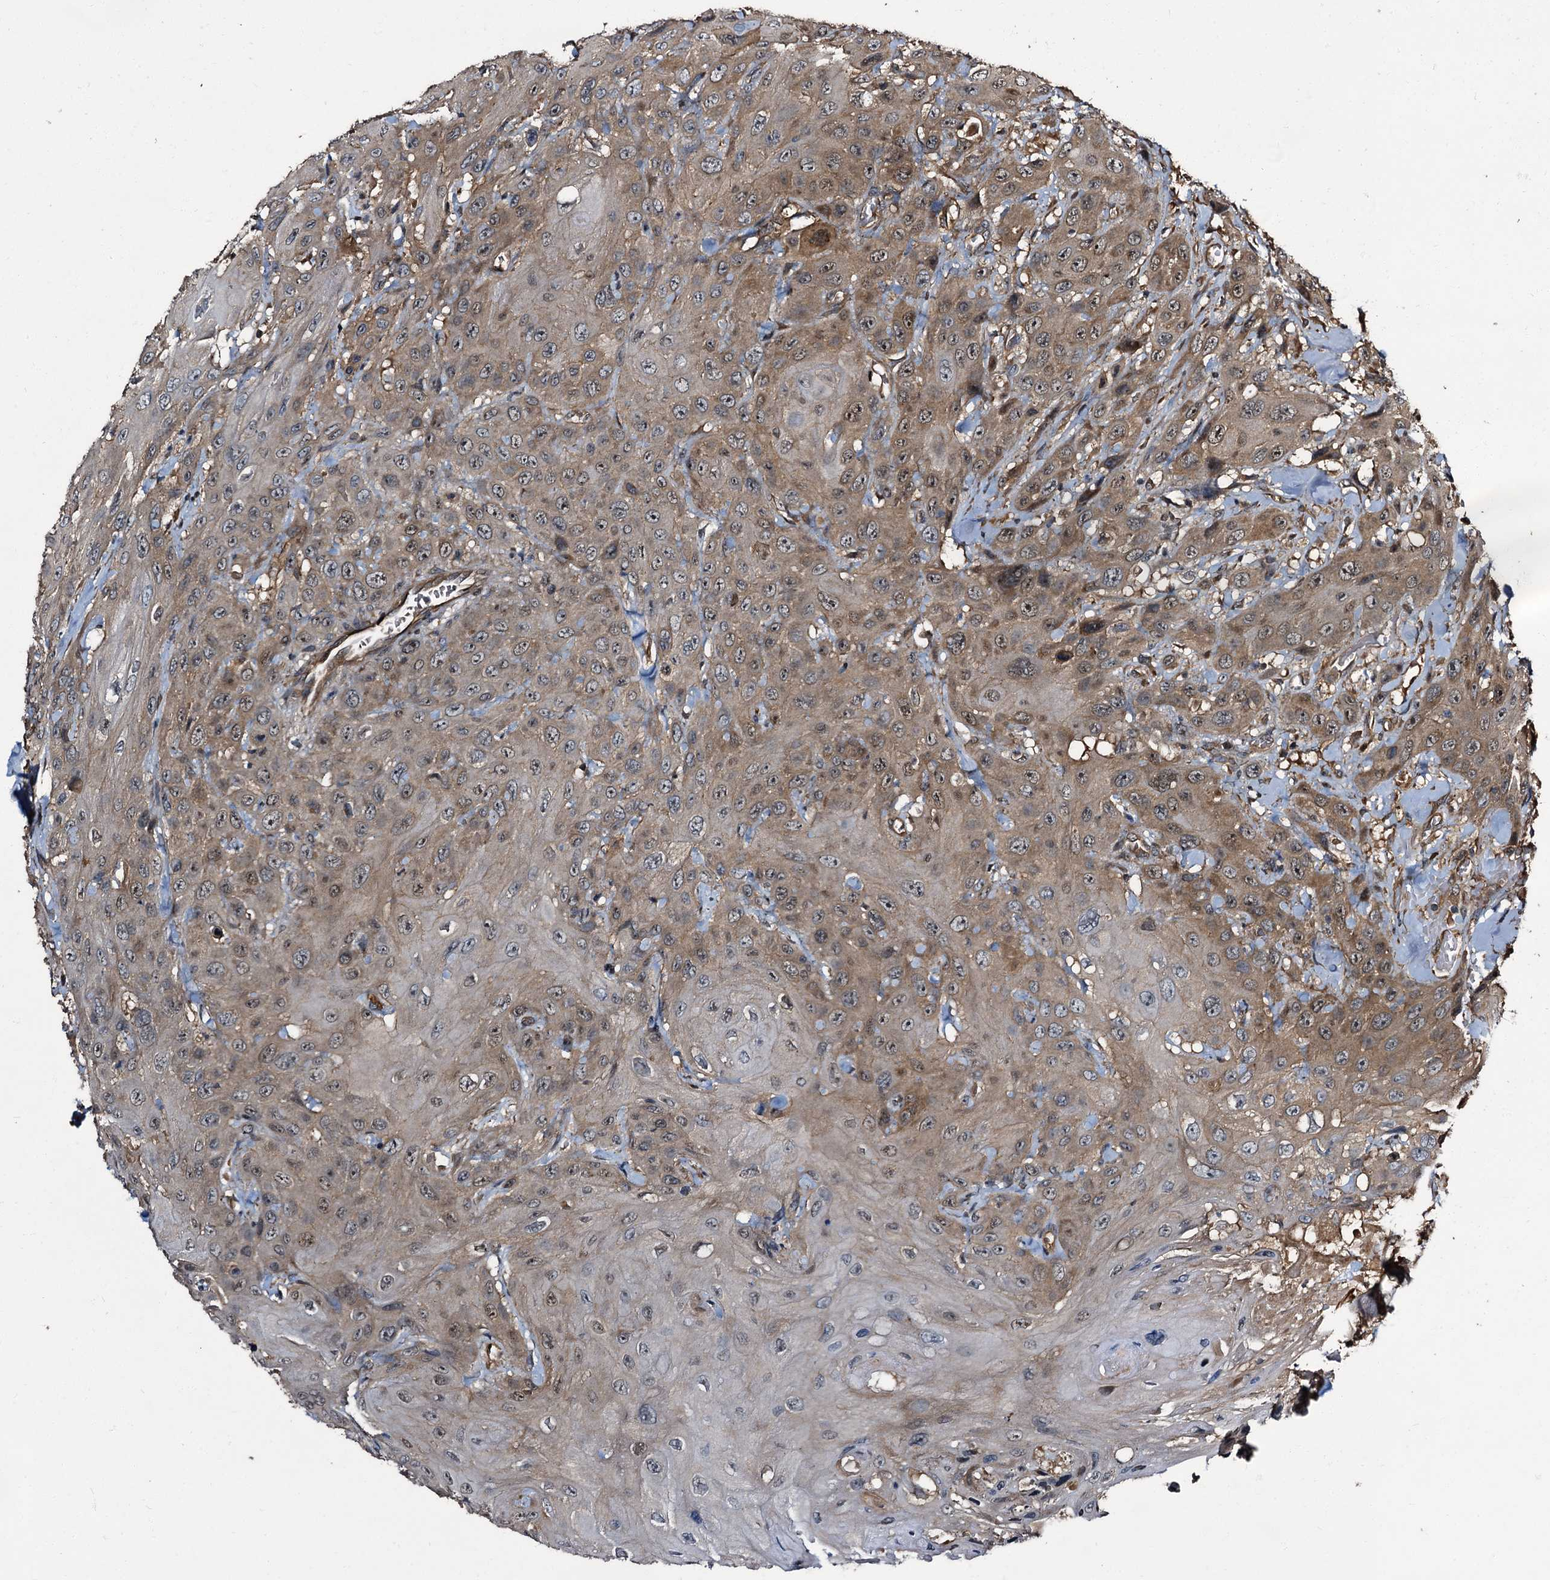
{"staining": {"intensity": "moderate", "quantity": ">75%", "location": "cytoplasmic/membranous"}, "tissue": "head and neck cancer", "cell_type": "Tumor cells", "image_type": "cancer", "snomed": [{"axis": "morphology", "description": "Squamous cell carcinoma, NOS"}, {"axis": "topography", "description": "Head-Neck"}], "caption": "Head and neck cancer stained with IHC demonstrates moderate cytoplasmic/membranous staining in about >75% of tumor cells.", "gene": "PEX5", "patient": {"sex": "male", "age": 81}}